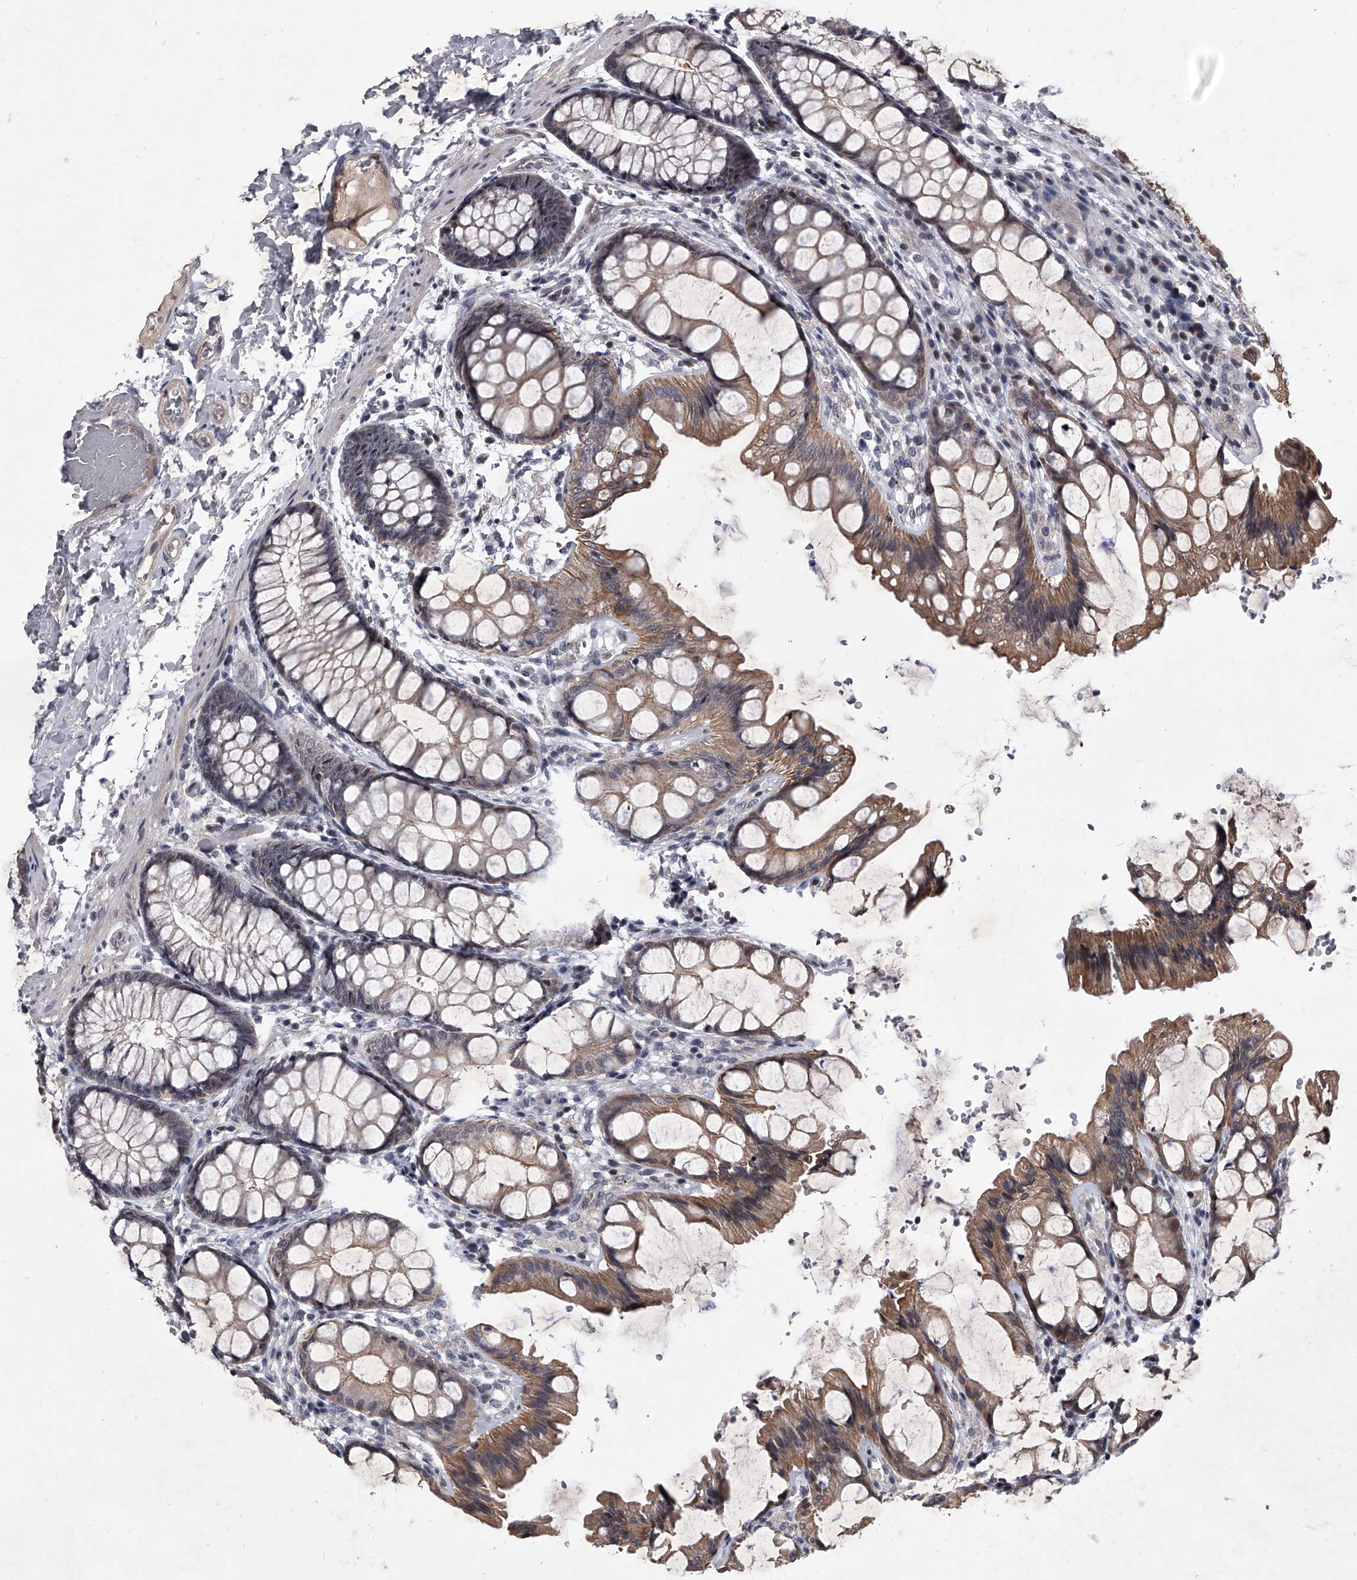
{"staining": {"intensity": "negative", "quantity": "none", "location": "none"}, "tissue": "colon", "cell_type": "Endothelial cells", "image_type": "normal", "snomed": [{"axis": "morphology", "description": "Normal tissue, NOS"}, {"axis": "topography", "description": "Colon"}], "caption": "A photomicrograph of human colon is negative for staining in endothelial cells. (DAB (3,3'-diaminobenzidine) immunohistochemistry (IHC) visualized using brightfield microscopy, high magnification).", "gene": "ZNF76", "patient": {"sex": "male", "age": 47}}